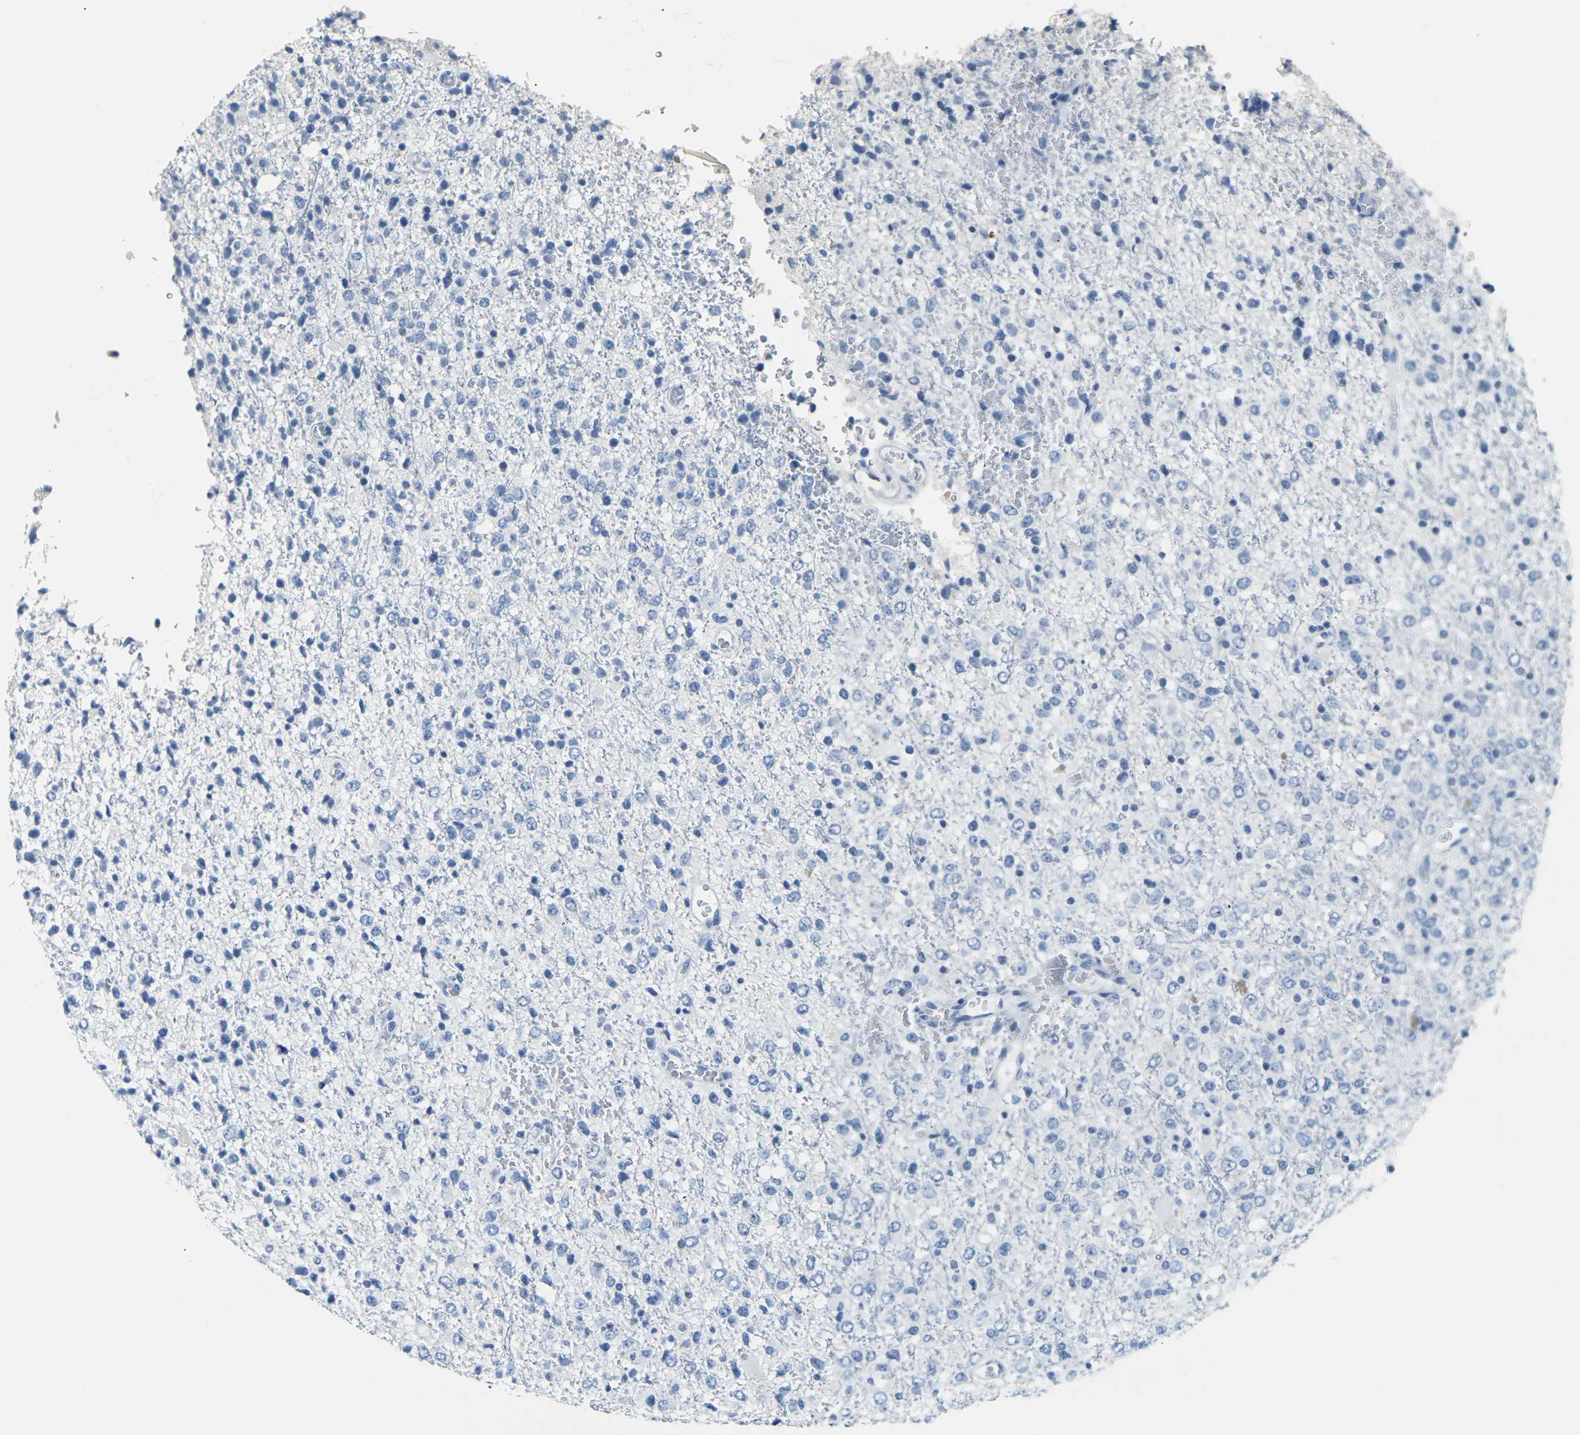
{"staining": {"intensity": "negative", "quantity": "none", "location": "none"}, "tissue": "glioma", "cell_type": "Tumor cells", "image_type": "cancer", "snomed": [{"axis": "morphology", "description": "Glioma, malignant, High grade"}, {"axis": "topography", "description": "pancreas cauda"}], "caption": "Tumor cells show no significant expression in malignant glioma (high-grade). (DAB (3,3'-diaminobenzidine) immunohistochemistry (IHC) visualized using brightfield microscopy, high magnification).", "gene": "CLDN7", "patient": {"sex": "male", "age": 60}}